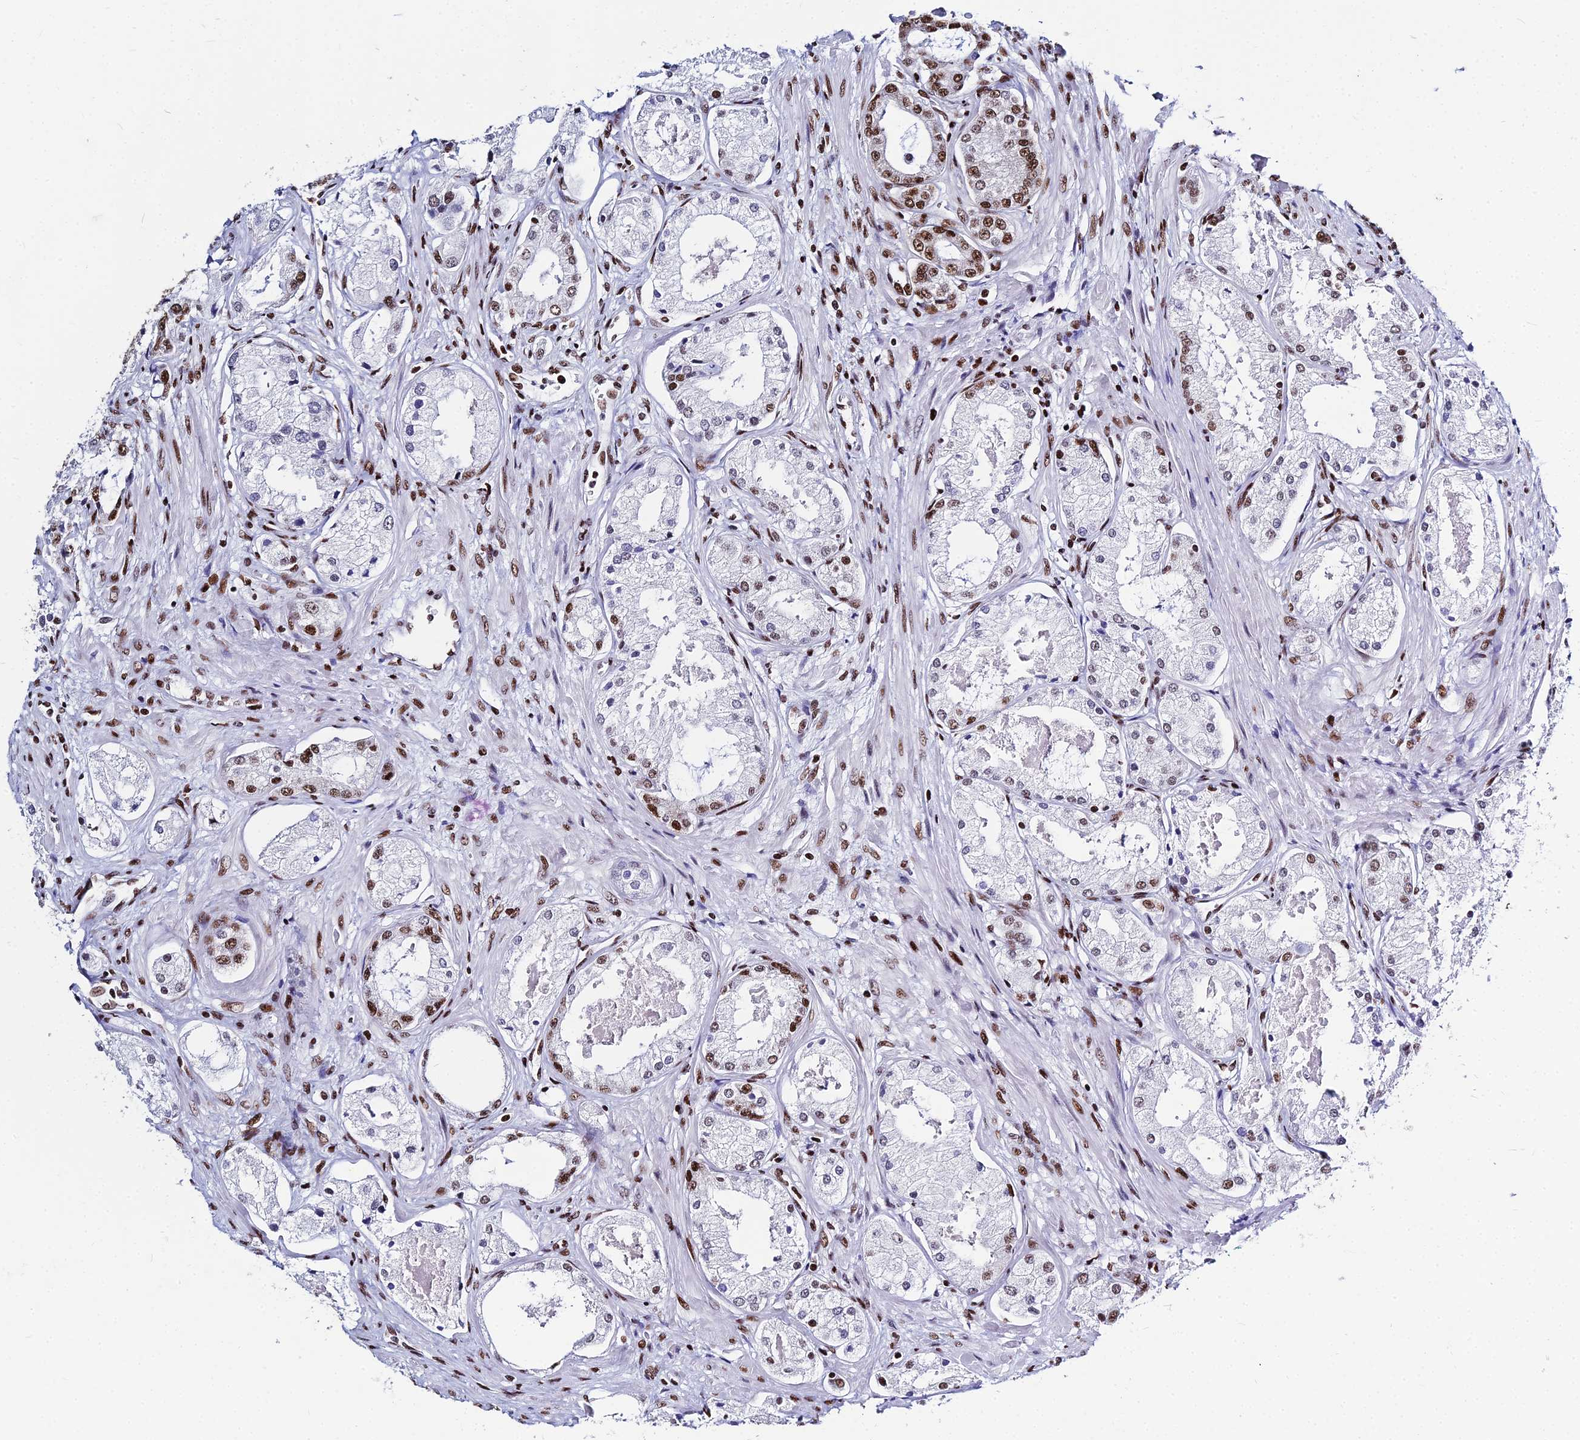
{"staining": {"intensity": "moderate", "quantity": "<25%", "location": "nuclear"}, "tissue": "prostate cancer", "cell_type": "Tumor cells", "image_type": "cancer", "snomed": [{"axis": "morphology", "description": "Adenocarcinoma, Low grade"}, {"axis": "topography", "description": "Prostate"}], "caption": "Prostate adenocarcinoma (low-grade) stained with DAB immunohistochemistry (IHC) displays low levels of moderate nuclear positivity in about <25% of tumor cells. (DAB (3,3'-diaminobenzidine) IHC with brightfield microscopy, high magnification).", "gene": "HNRNPH1", "patient": {"sex": "male", "age": 68}}